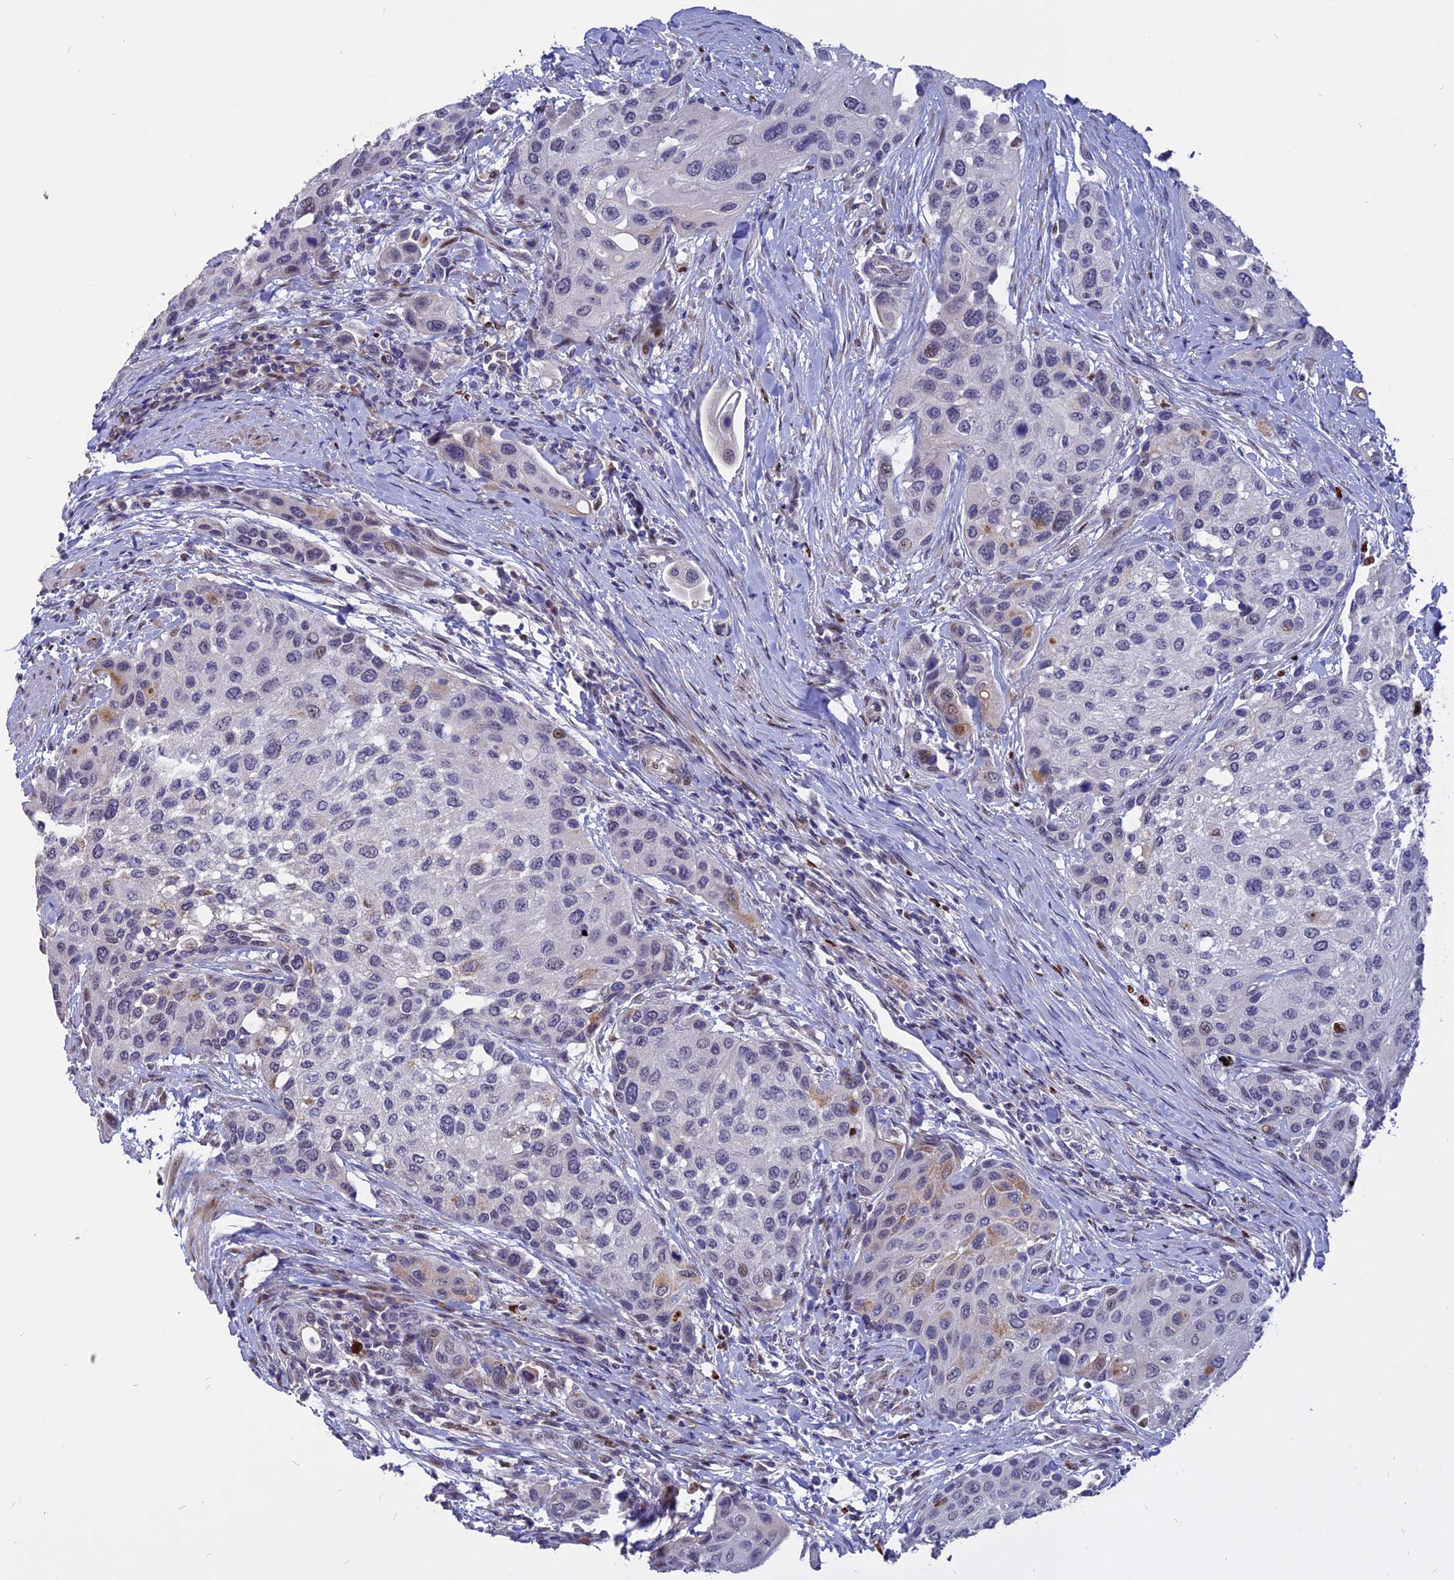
{"staining": {"intensity": "weak", "quantity": "<25%", "location": "cytoplasmic/membranous,nuclear"}, "tissue": "urothelial cancer", "cell_type": "Tumor cells", "image_type": "cancer", "snomed": [{"axis": "morphology", "description": "Normal tissue, NOS"}, {"axis": "morphology", "description": "Urothelial carcinoma, High grade"}, {"axis": "topography", "description": "Vascular tissue"}, {"axis": "topography", "description": "Urinary bladder"}], "caption": "Urothelial carcinoma (high-grade) was stained to show a protein in brown. There is no significant expression in tumor cells.", "gene": "TMEM263", "patient": {"sex": "female", "age": 56}}